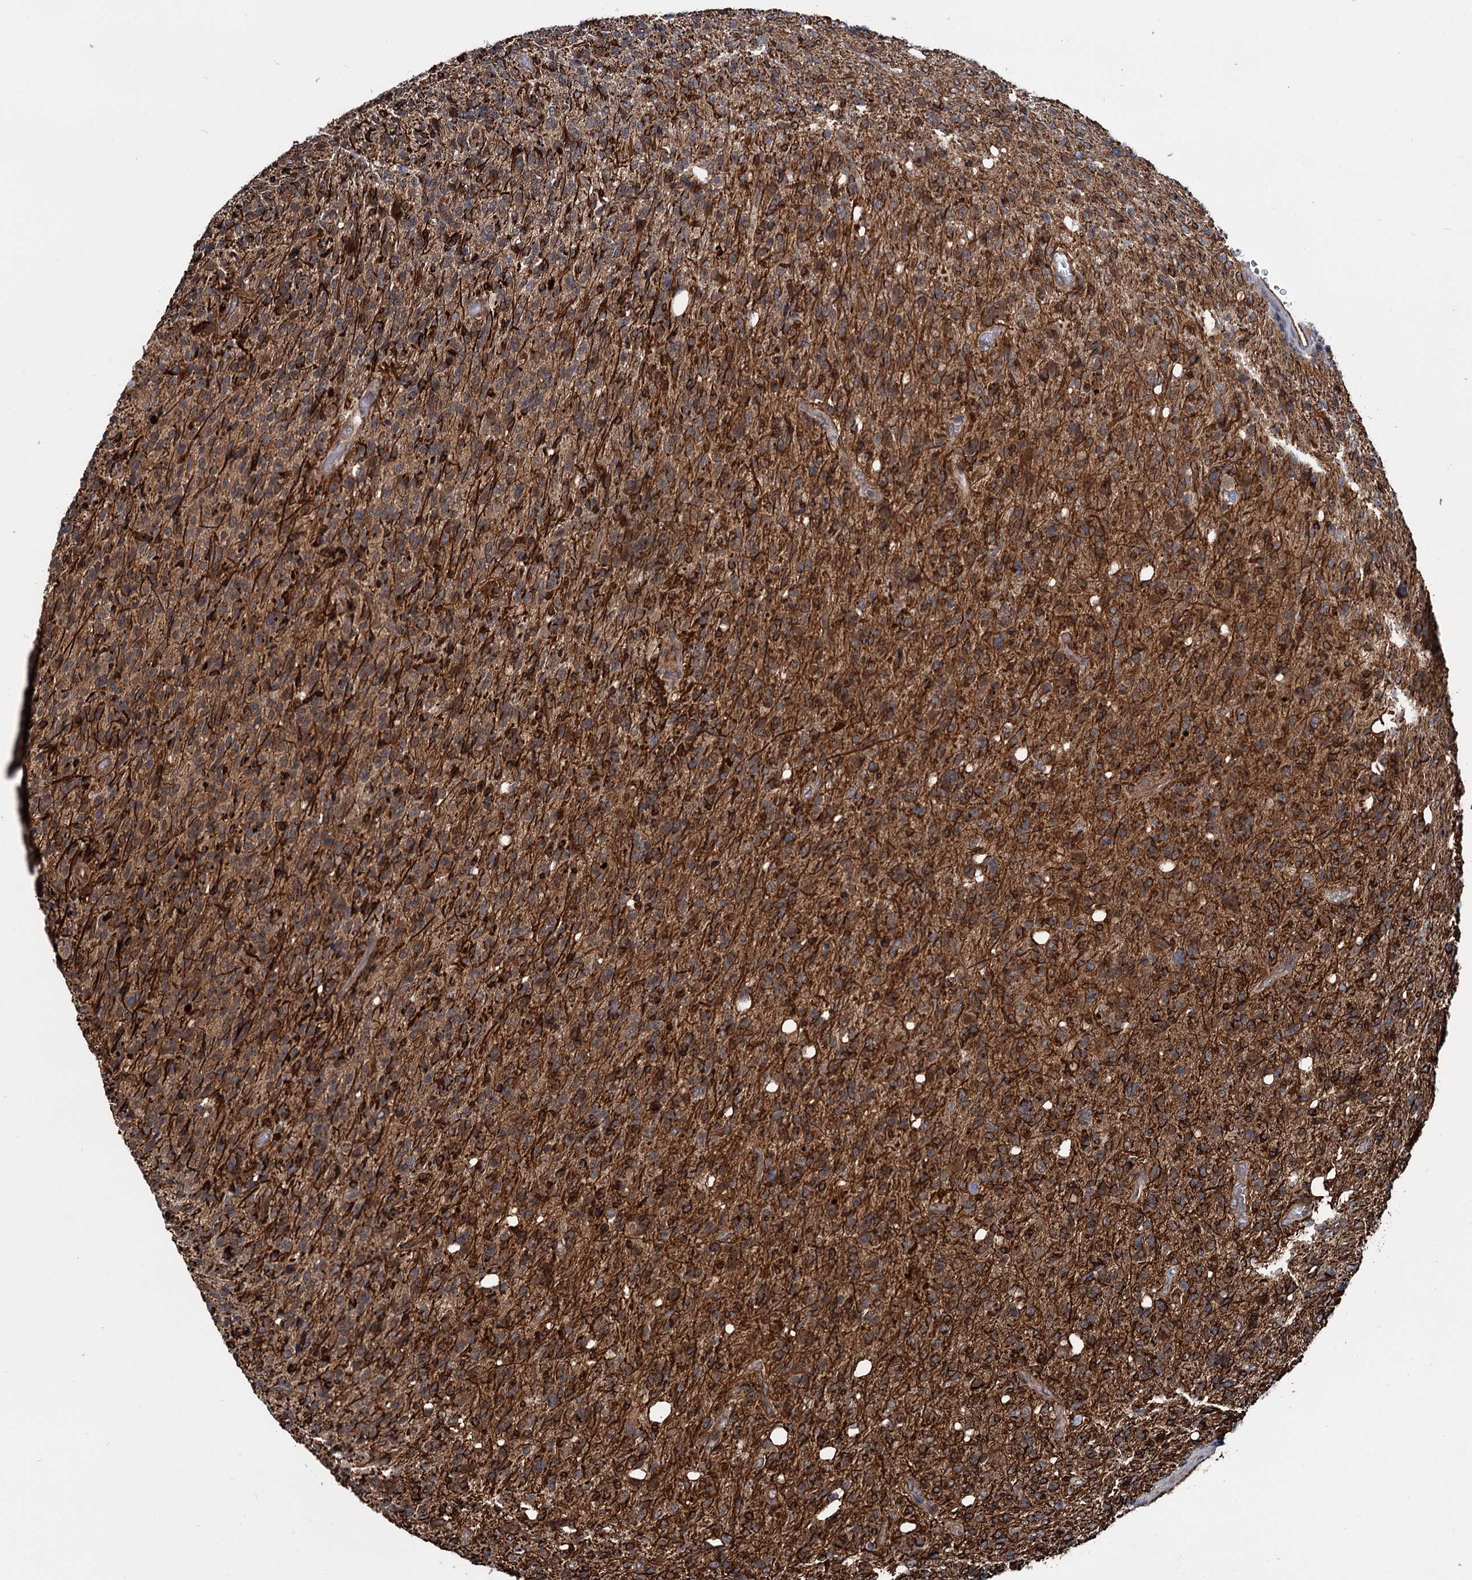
{"staining": {"intensity": "moderate", "quantity": ">75%", "location": "cytoplasmic/membranous"}, "tissue": "glioma", "cell_type": "Tumor cells", "image_type": "cancer", "snomed": [{"axis": "morphology", "description": "Glioma, malignant, High grade"}, {"axis": "topography", "description": "Brain"}], "caption": "A photomicrograph of high-grade glioma (malignant) stained for a protein reveals moderate cytoplasmic/membranous brown staining in tumor cells. The staining was performed using DAB (3,3'-diaminobenzidine) to visualize the protein expression in brown, while the nuclei were stained in blue with hematoxylin (Magnification: 20x).", "gene": "ZFYVE19", "patient": {"sex": "female", "age": 57}}